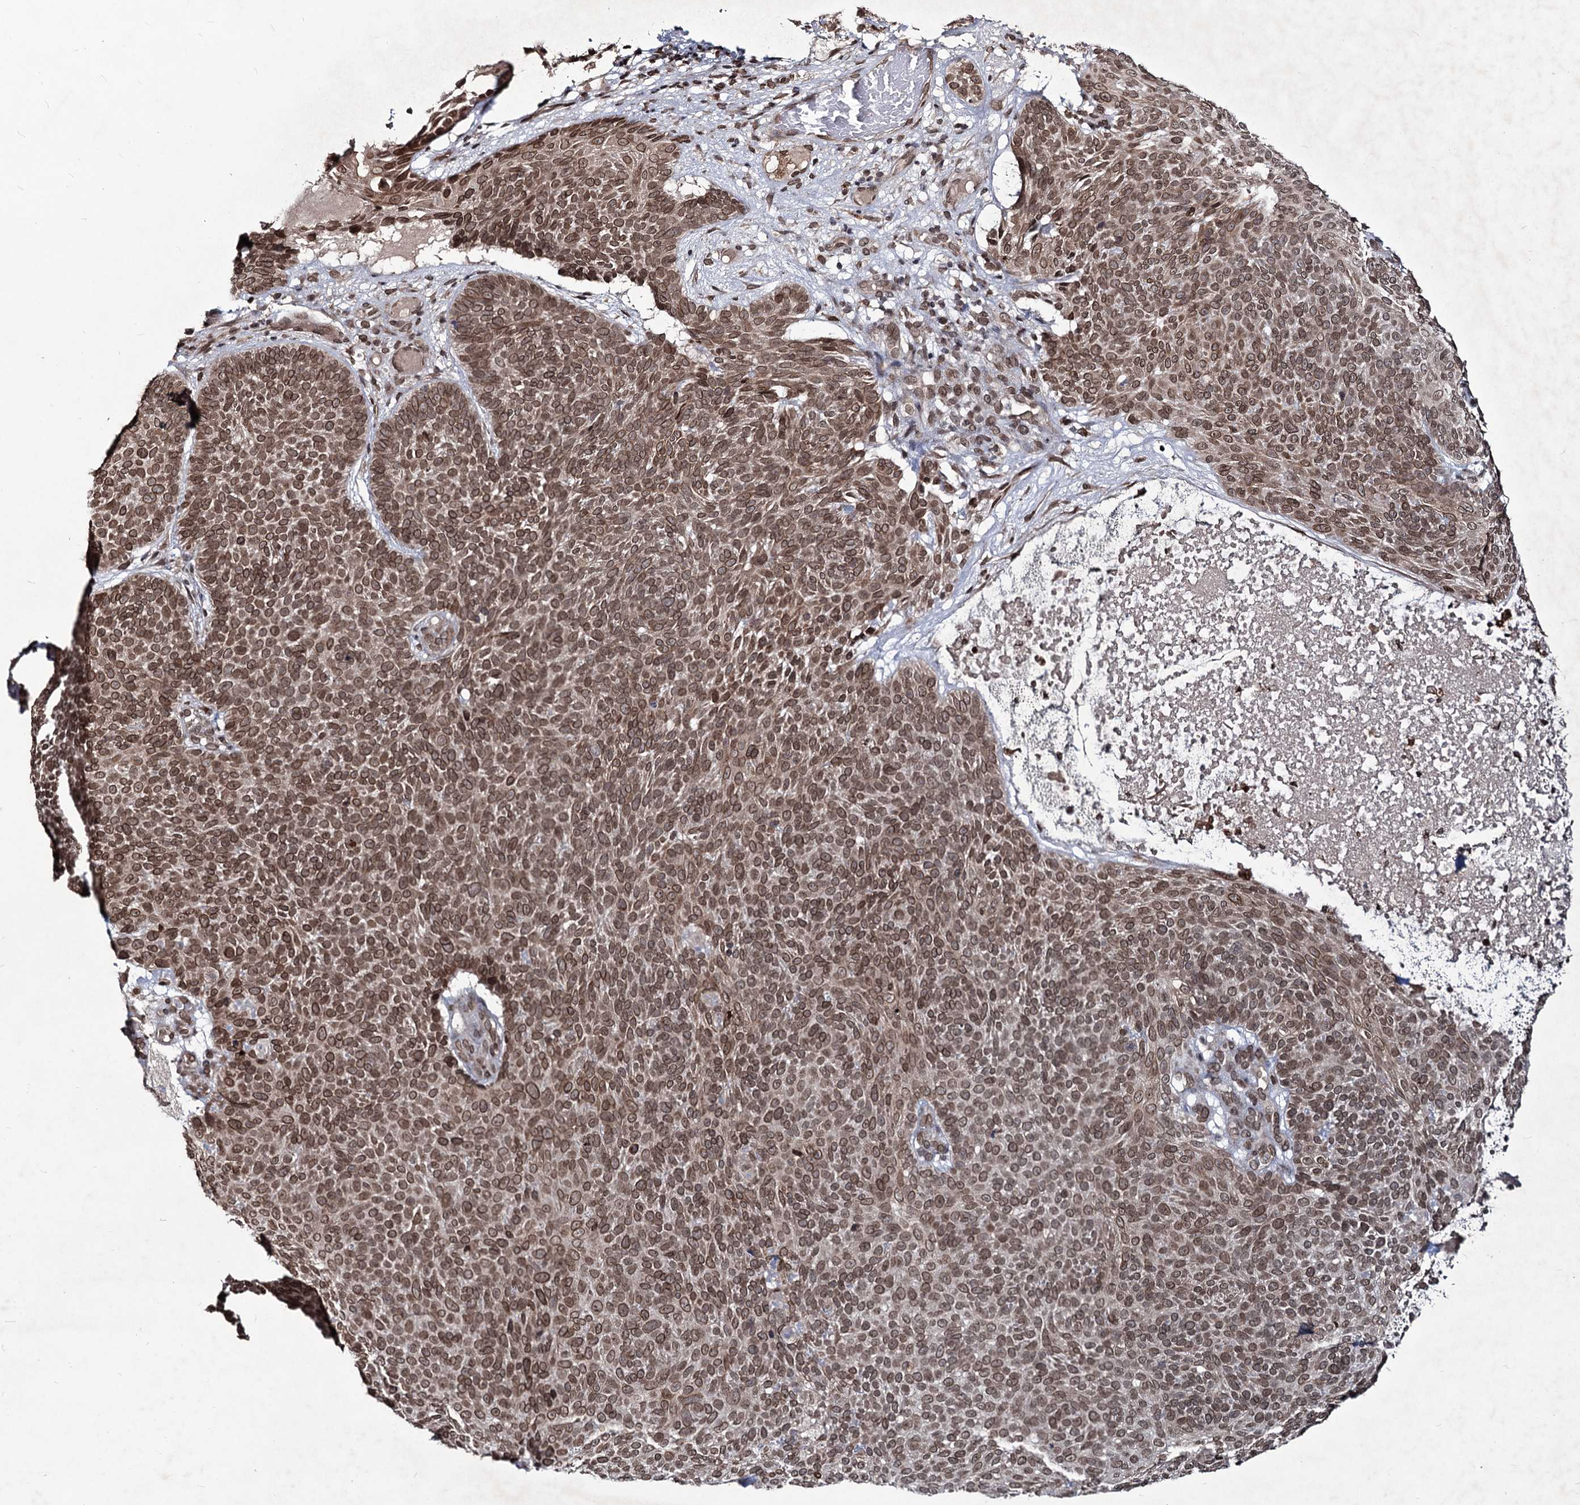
{"staining": {"intensity": "moderate", "quantity": ">75%", "location": "cytoplasmic/membranous,nuclear"}, "tissue": "skin cancer", "cell_type": "Tumor cells", "image_type": "cancer", "snomed": [{"axis": "morphology", "description": "Basal cell carcinoma"}, {"axis": "topography", "description": "Skin"}], "caption": "Immunohistochemistry (DAB (3,3'-diaminobenzidine)) staining of human basal cell carcinoma (skin) reveals moderate cytoplasmic/membranous and nuclear protein expression in about >75% of tumor cells.", "gene": "RNF6", "patient": {"sex": "male", "age": 85}}